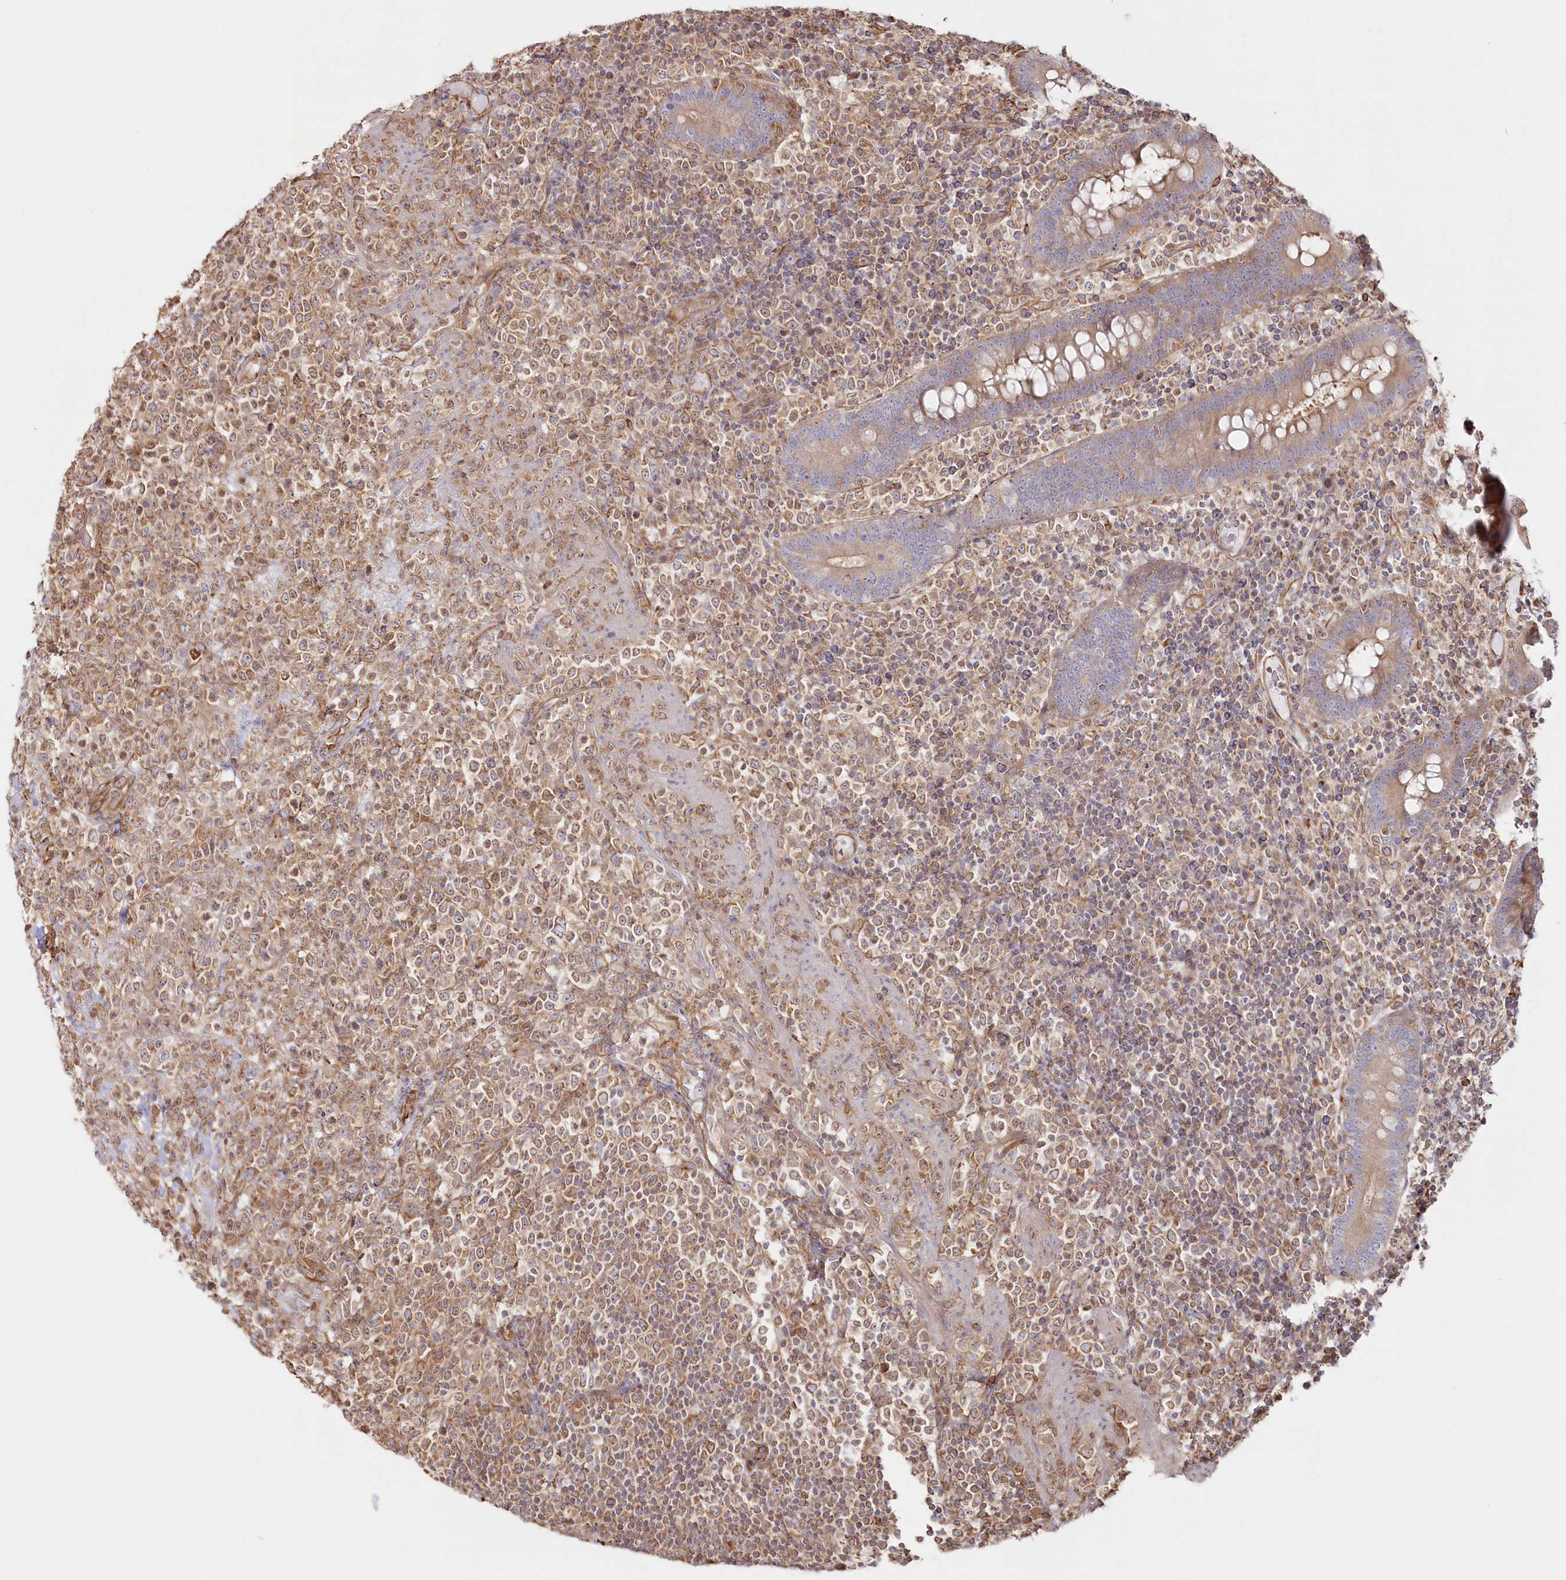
{"staining": {"intensity": "weak", "quantity": ">75%", "location": "cytoplasmic/membranous"}, "tissue": "lymphoma", "cell_type": "Tumor cells", "image_type": "cancer", "snomed": [{"axis": "morphology", "description": "Malignant lymphoma, non-Hodgkin's type, High grade"}, {"axis": "topography", "description": "Colon"}], "caption": "Malignant lymphoma, non-Hodgkin's type (high-grade) stained with DAB (3,3'-diaminobenzidine) immunohistochemistry (IHC) shows low levels of weak cytoplasmic/membranous expression in approximately >75% of tumor cells.", "gene": "TTC1", "patient": {"sex": "female", "age": 53}}